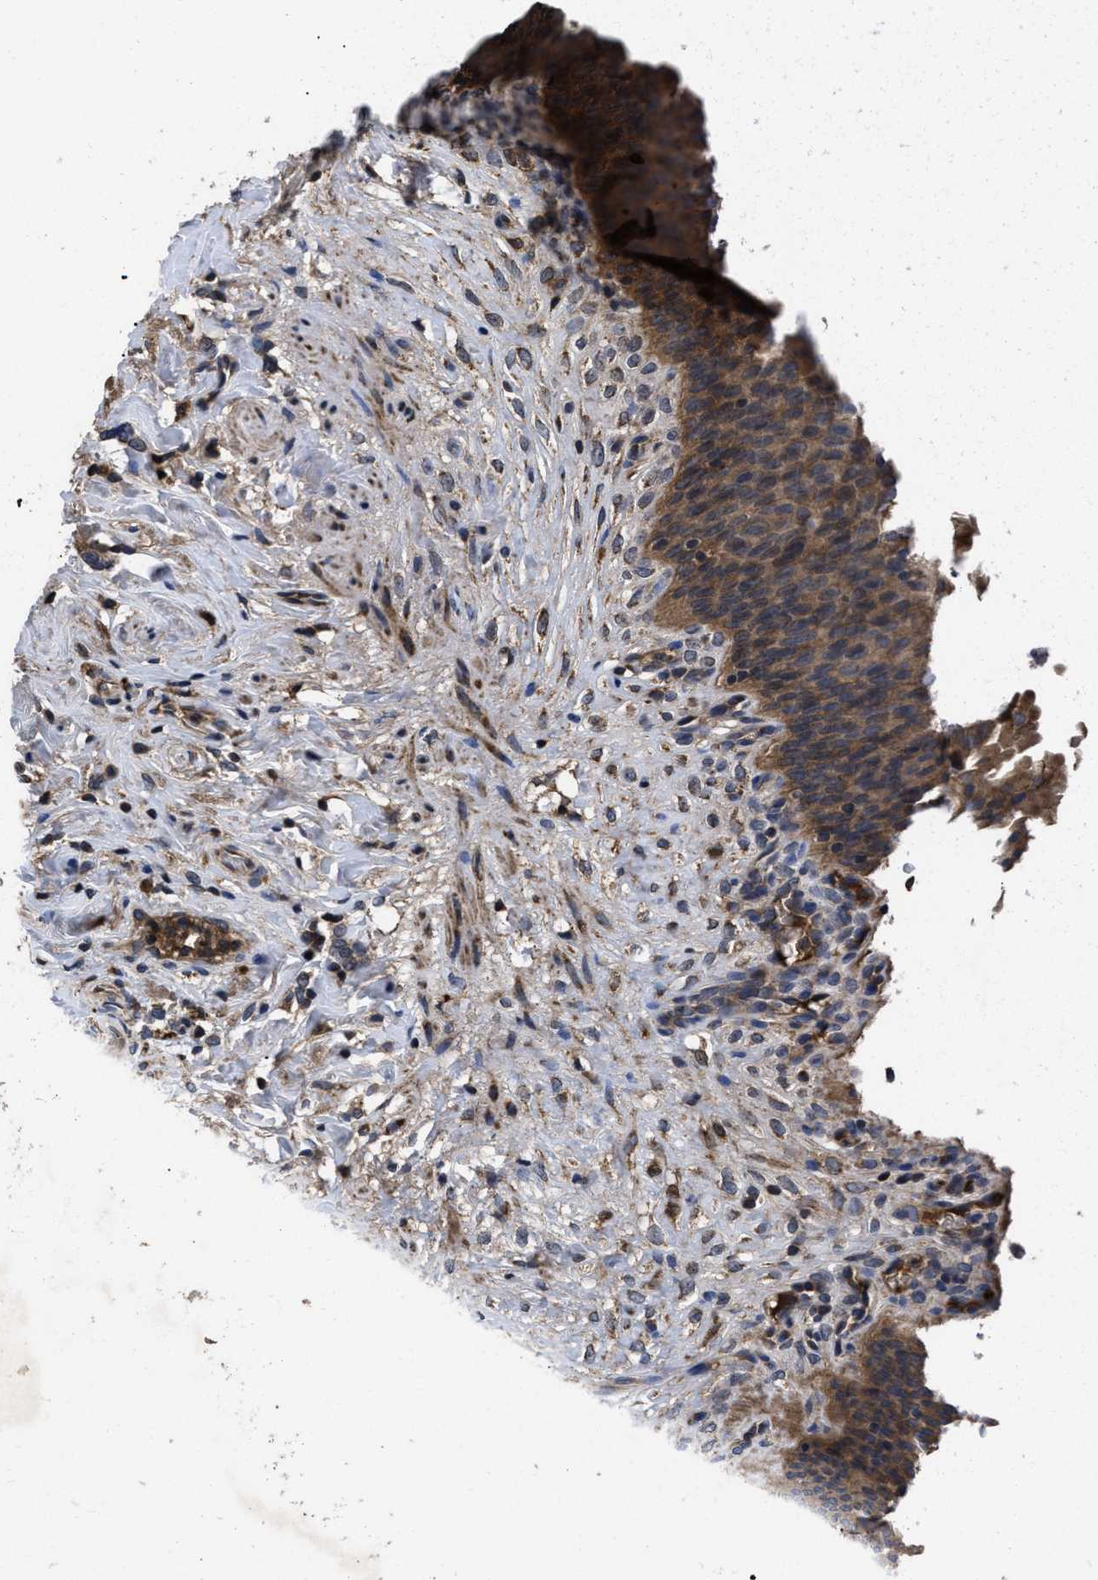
{"staining": {"intensity": "moderate", "quantity": ">75%", "location": "cytoplasmic/membranous"}, "tissue": "urinary bladder", "cell_type": "Urothelial cells", "image_type": "normal", "snomed": [{"axis": "morphology", "description": "Normal tissue, NOS"}, {"axis": "topography", "description": "Urinary bladder"}], "caption": "DAB immunohistochemical staining of unremarkable human urinary bladder displays moderate cytoplasmic/membranous protein staining in about >75% of urothelial cells. (DAB (3,3'-diaminobenzidine) IHC with brightfield microscopy, high magnification).", "gene": "LRRC3", "patient": {"sex": "female", "age": 79}}